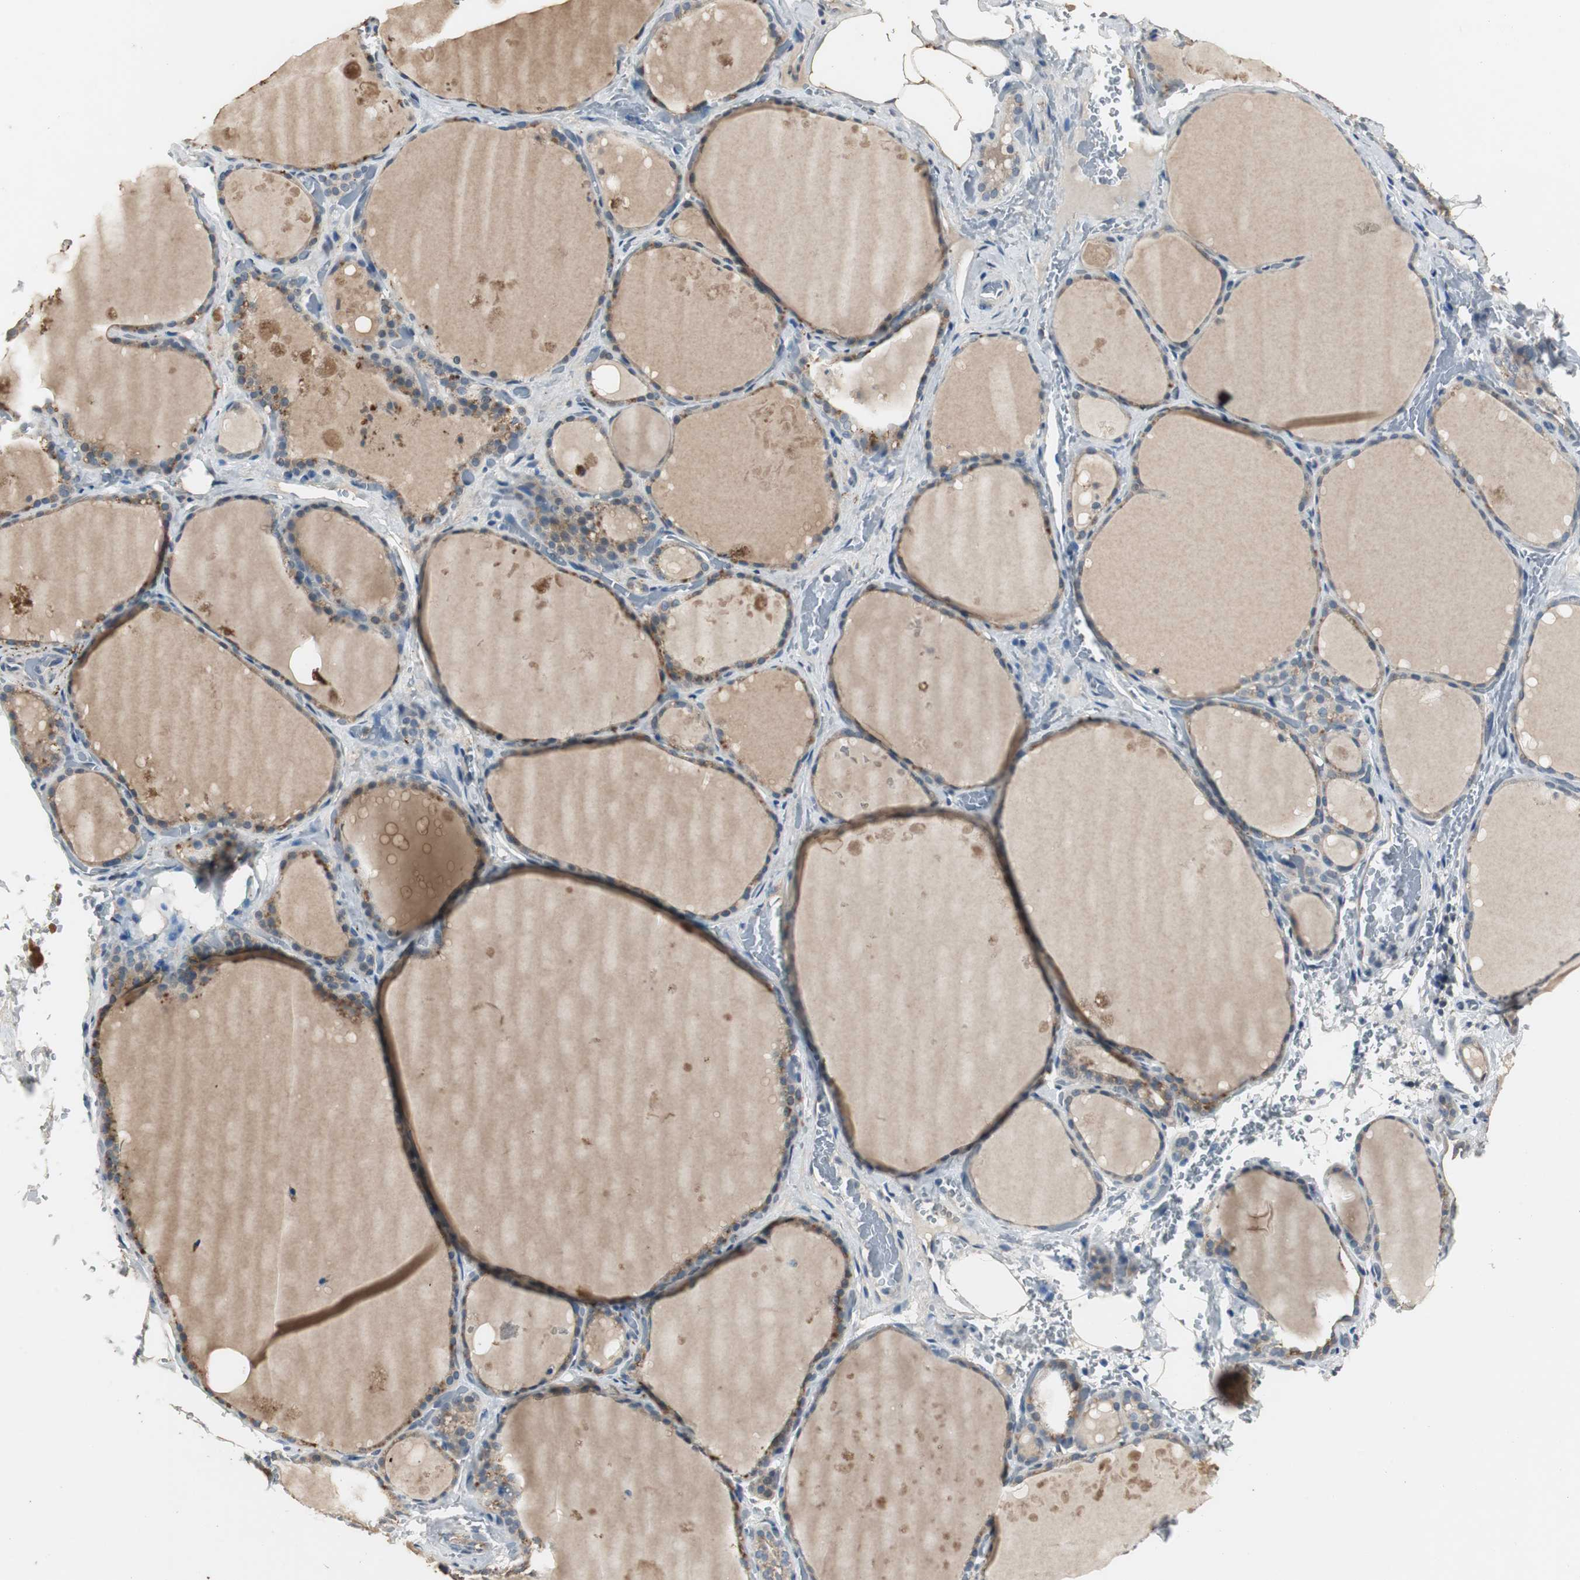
{"staining": {"intensity": "weak", "quantity": "25%-75%", "location": "cytoplasmic/membranous"}, "tissue": "thyroid gland", "cell_type": "Glandular cells", "image_type": "normal", "snomed": [{"axis": "morphology", "description": "Normal tissue, NOS"}, {"axis": "topography", "description": "Thyroid gland"}], "caption": "Human thyroid gland stained with a brown dye reveals weak cytoplasmic/membranous positive staining in approximately 25%-75% of glandular cells.", "gene": "PTPRN2", "patient": {"sex": "male", "age": 61}}